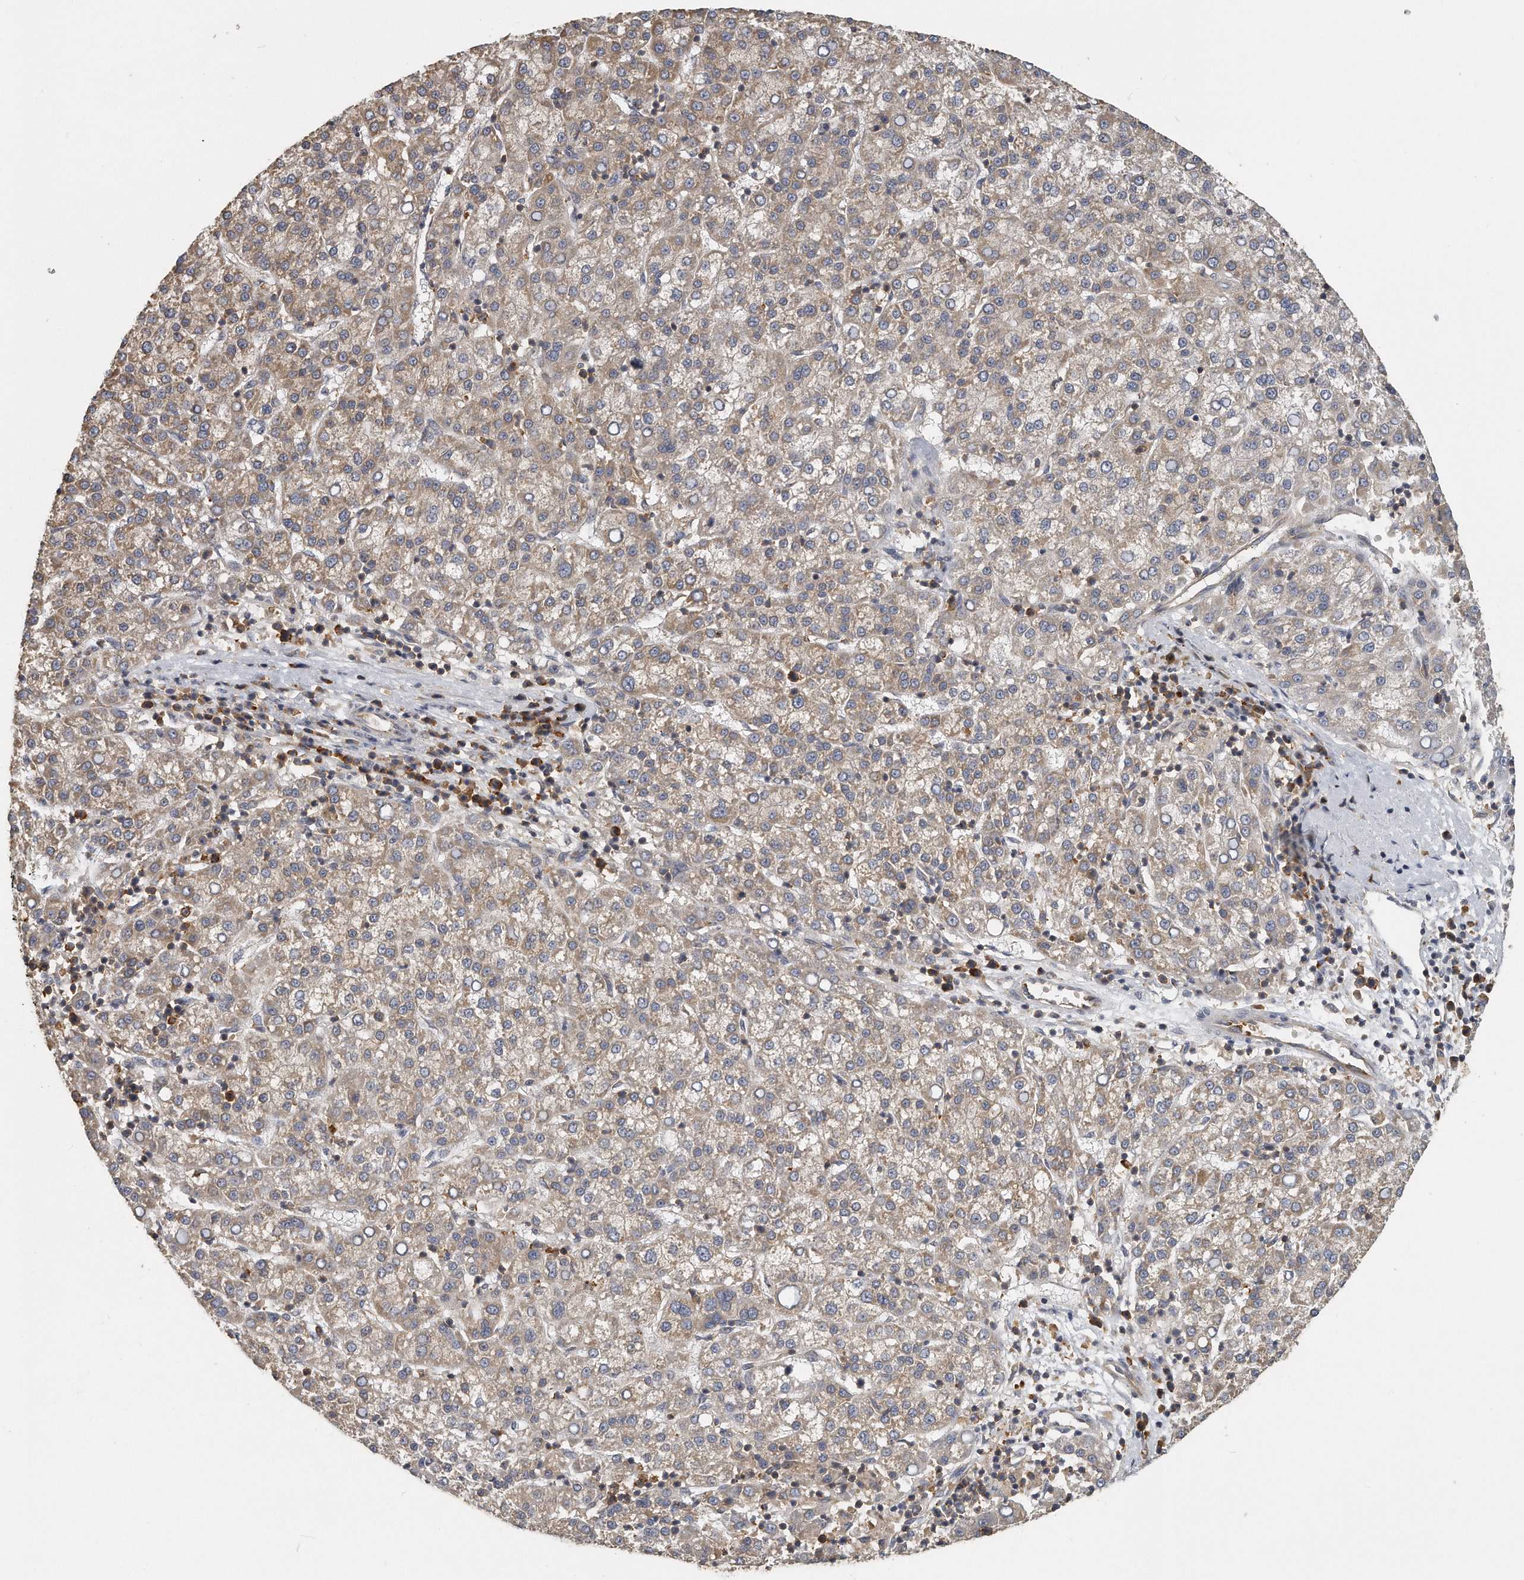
{"staining": {"intensity": "weak", "quantity": ">75%", "location": "cytoplasmic/membranous"}, "tissue": "liver cancer", "cell_type": "Tumor cells", "image_type": "cancer", "snomed": [{"axis": "morphology", "description": "Carcinoma, Hepatocellular, NOS"}, {"axis": "topography", "description": "Liver"}], "caption": "Weak cytoplasmic/membranous protein expression is appreciated in approximately >75% of tumor cells in liver cancer. (DAB (3,3'-diaminobenzidine) IHC with brightfield microscopy, high magnification).", "gene": "EIF3I", "patient": {"sex": "female", "age": 58}}